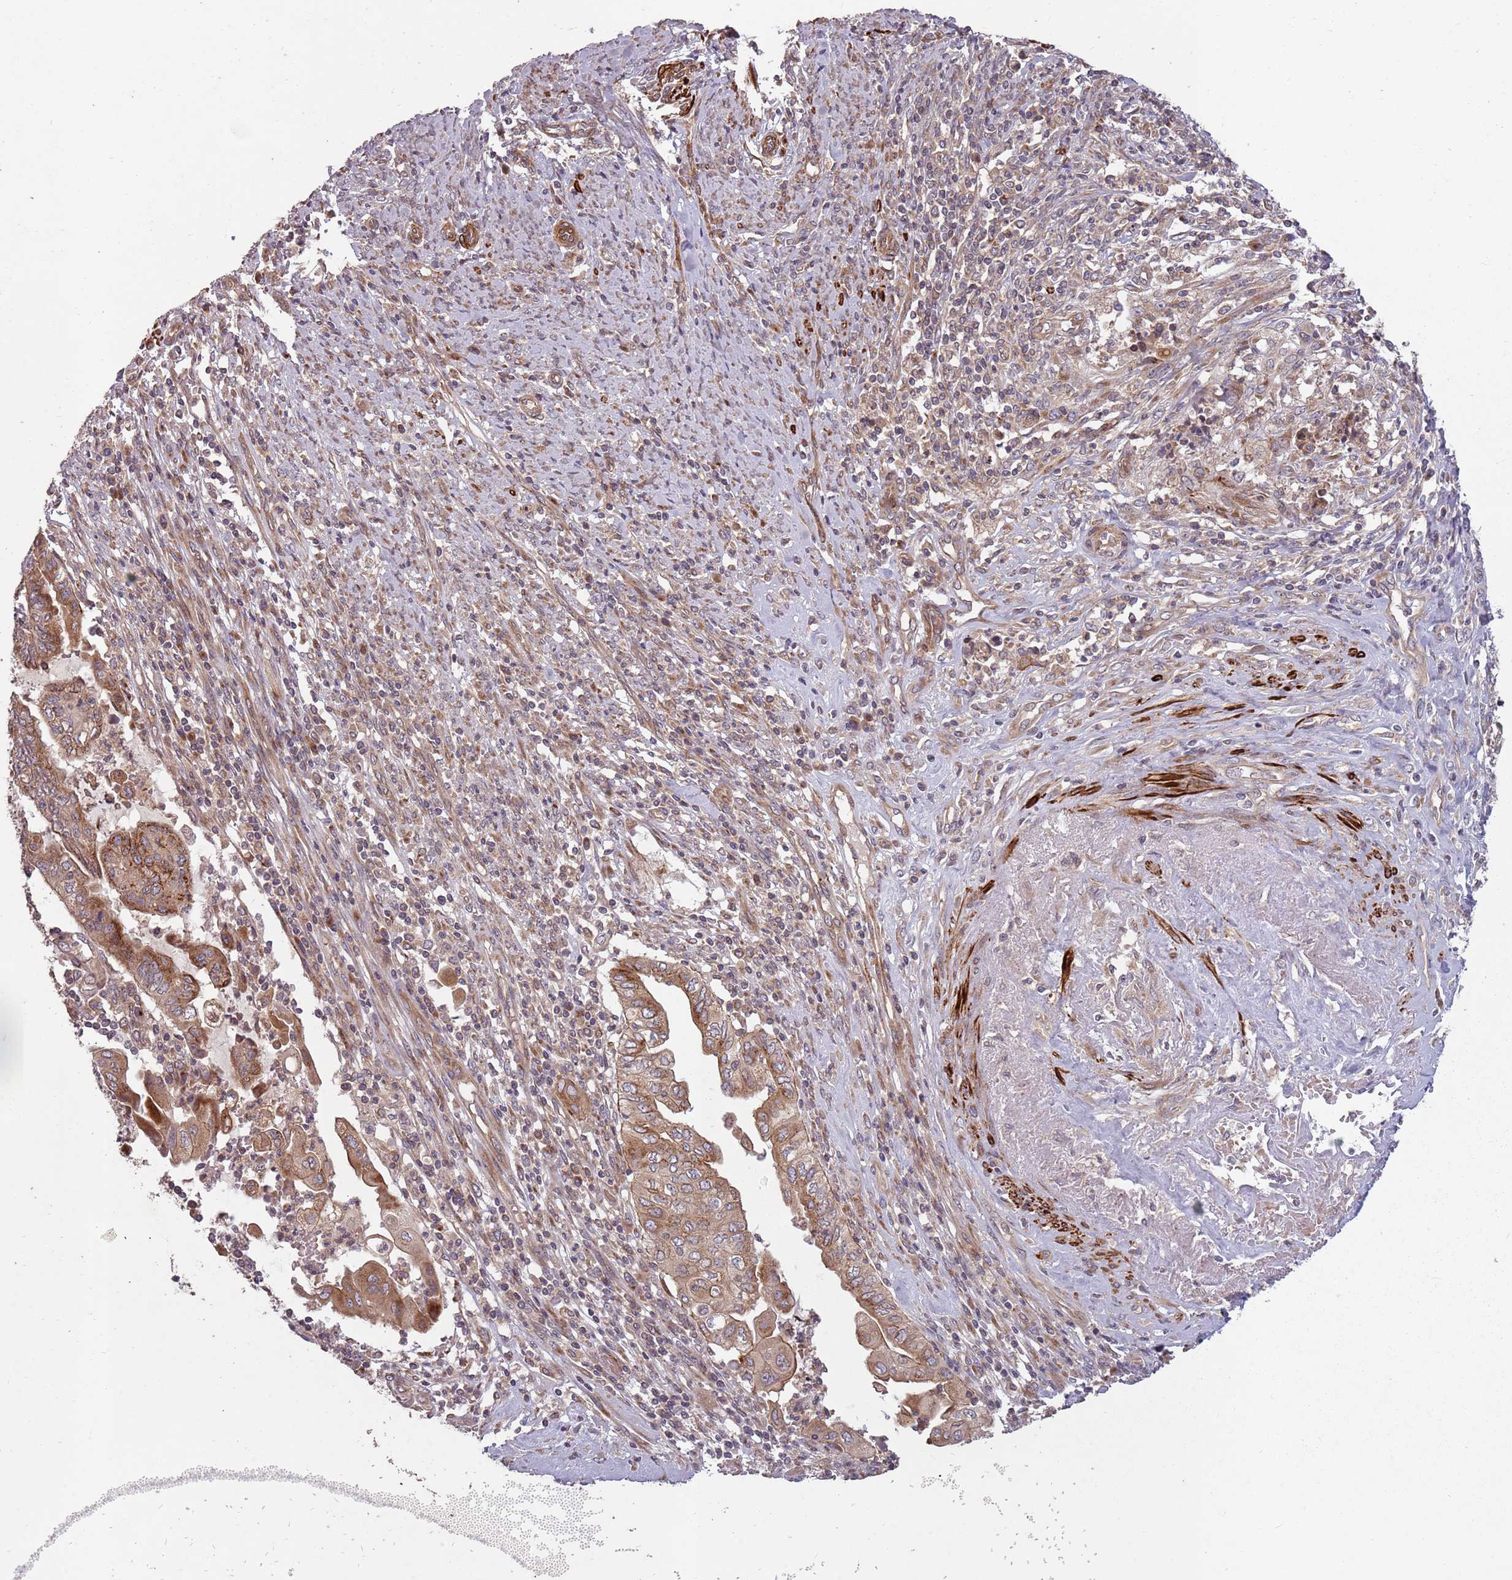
{"staining": {"intensity": "moderate", "quantity": "25%-75%", "location": "cytoplasmic/membranous"}, "tissue": "endometrial cancer", "cell_type": "Tumor cells", "image_type": "cancer", "snomed": [{"axis": "morphology", "description": "Adenocarcinoma, NOS"}, {"axis": "topography", "description": "Uterus"}, {"axis": "topography", "description": "Endometrium"}], "caption": "IHC photomicrograph of neoplastic tissue: human adenocarcinoma (endometrial) stained using immunohistochemistry reveals medium levels of moderate protein expression localized specifically in the cytoplasmic/membranous of tumor cells, appearing as a cytoplasmic/membranous brown color.", "gene": "PLD6", "patient": {"sex": "female", "age": 70}}